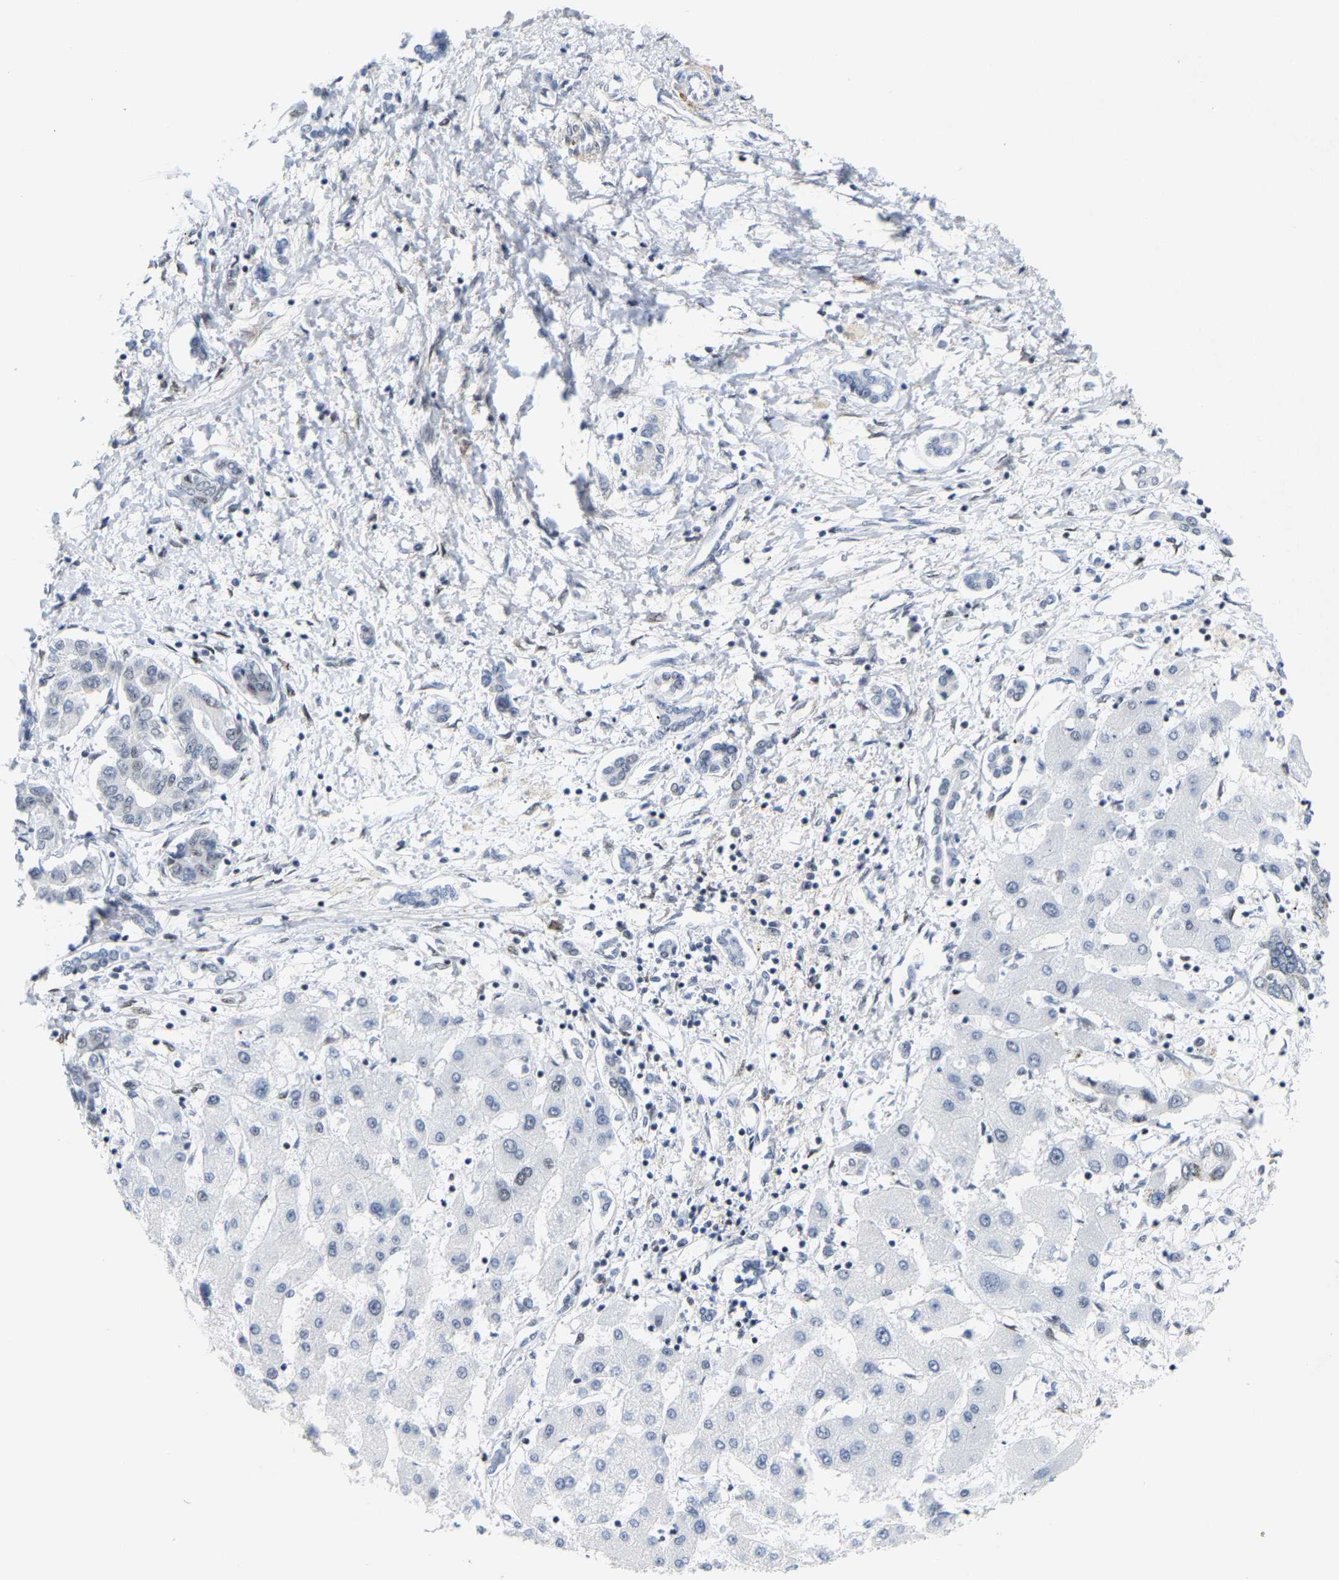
{"staining": {"intensity": "weak", "quantity": "<25%", "location": "nuclear"}, "tissue": "liver cancer", "cell_type": "Tumor cells", "image_type": "cancer", "snomed": [{"axis": "morphology", "description": "Cholangiocarcinoma"}, {"axis": "topography", "description": "Liver"}], "caption": "An immunohistochemistry image of liver cancer (cholangiocarcinoma) is shown. There is no staining in tumor cells of liver cancer (cholangiocarcinoma).", "gene": "FAM180A", "patient": {"sex": "male", "age": 59}}